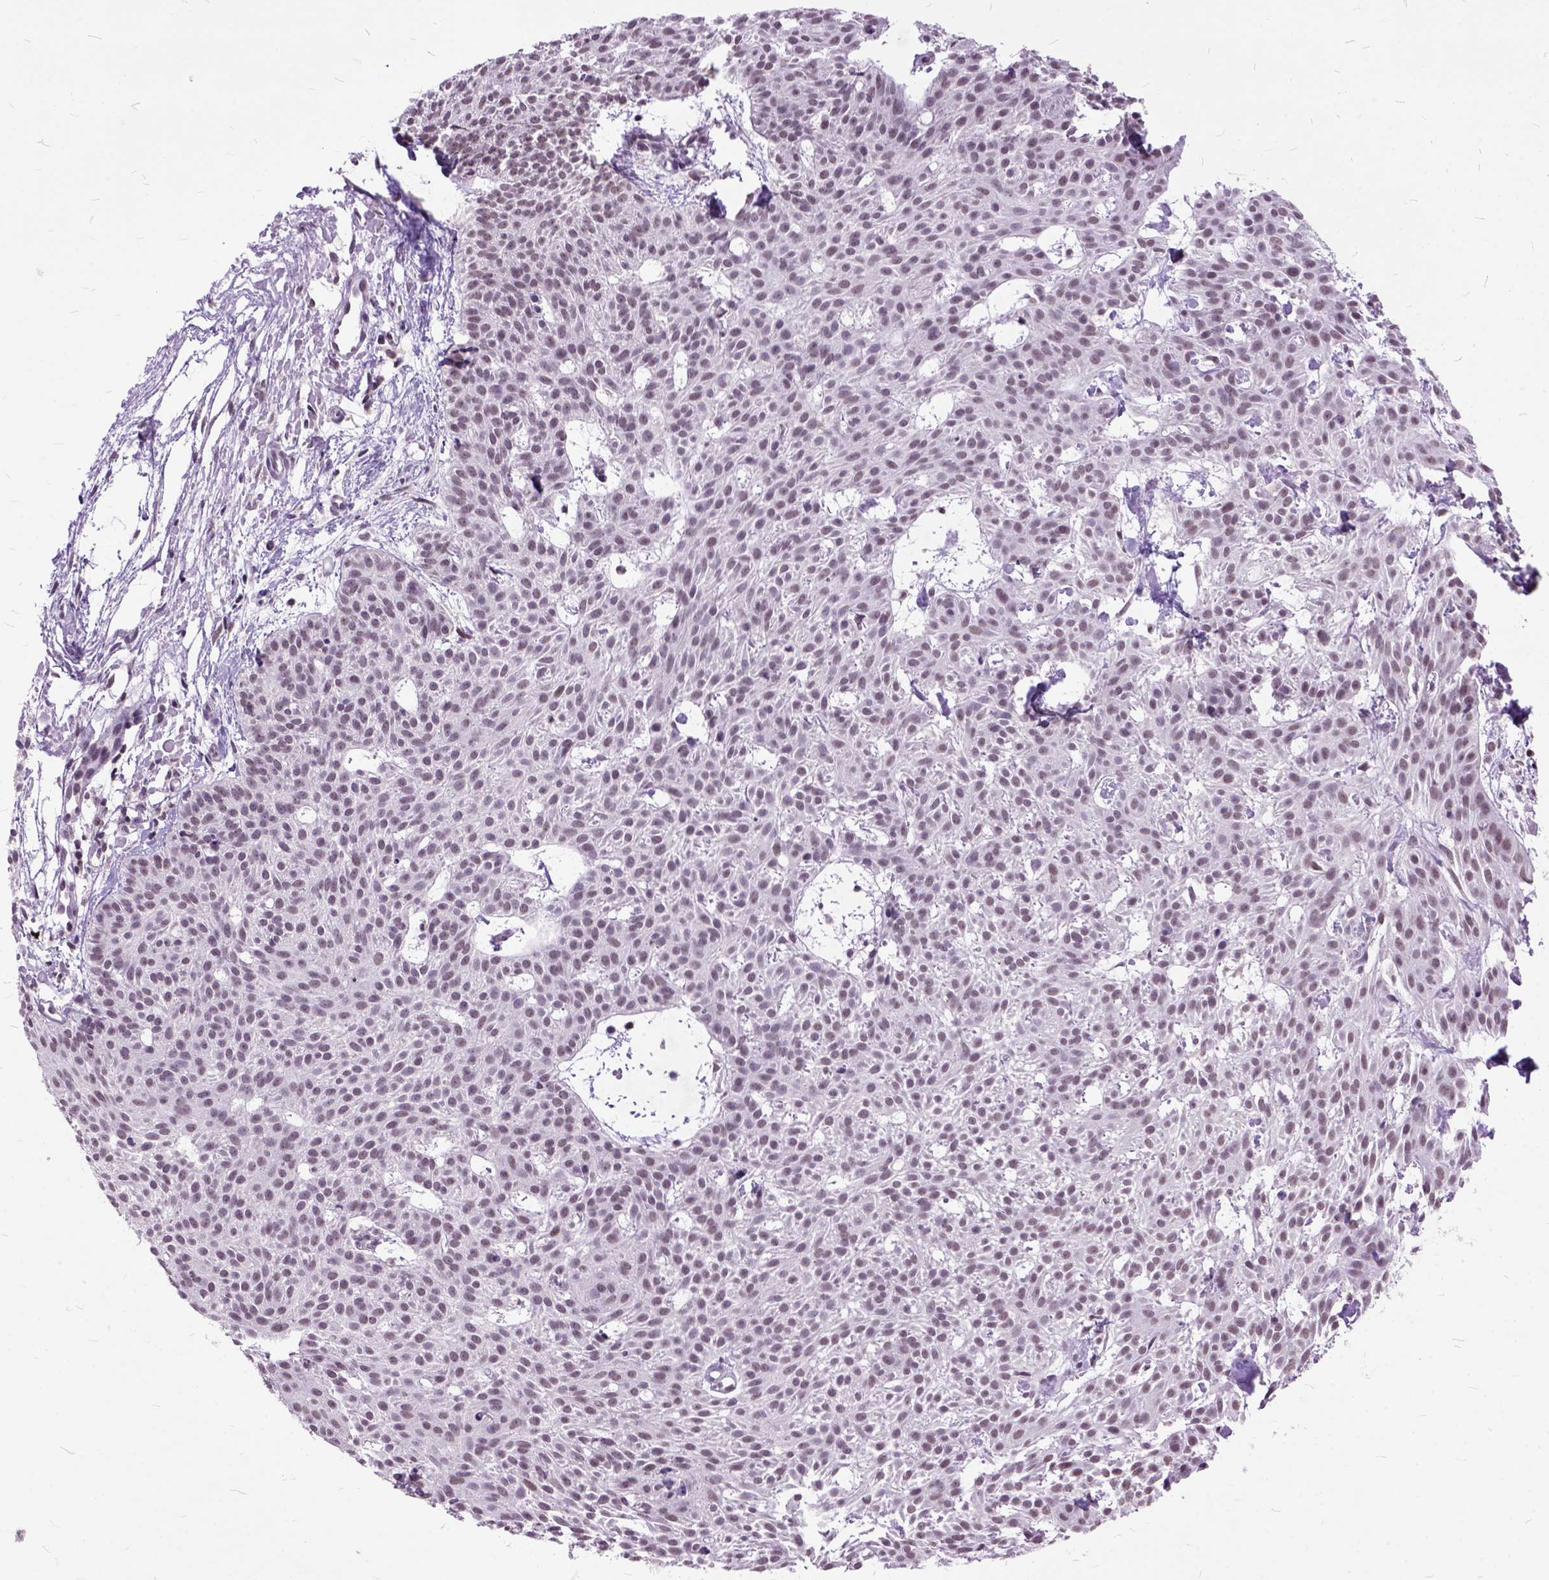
{"staining": {"intensity": "weak", "quantity": ">75%", "location": "nuclear"}, "tissue": "skin cancer", "cell_type": "Tumor cells", "image_type": "cancer", "snomed": [{"axis": "morphology", "description": "Basal cell carcinoma"}, {"axis": "topography", "description": "Skin"}], "caption": "This photomicrograph displays skin cancer (basal cell carcinoma) stained with IHC to label a protein in brown. The nuclear of tumor cells show weak positivity for the protein. Nuclei are counter-stained blue.", "gene": "ORC5", "patient": {"sex": "female", "age": 78}}